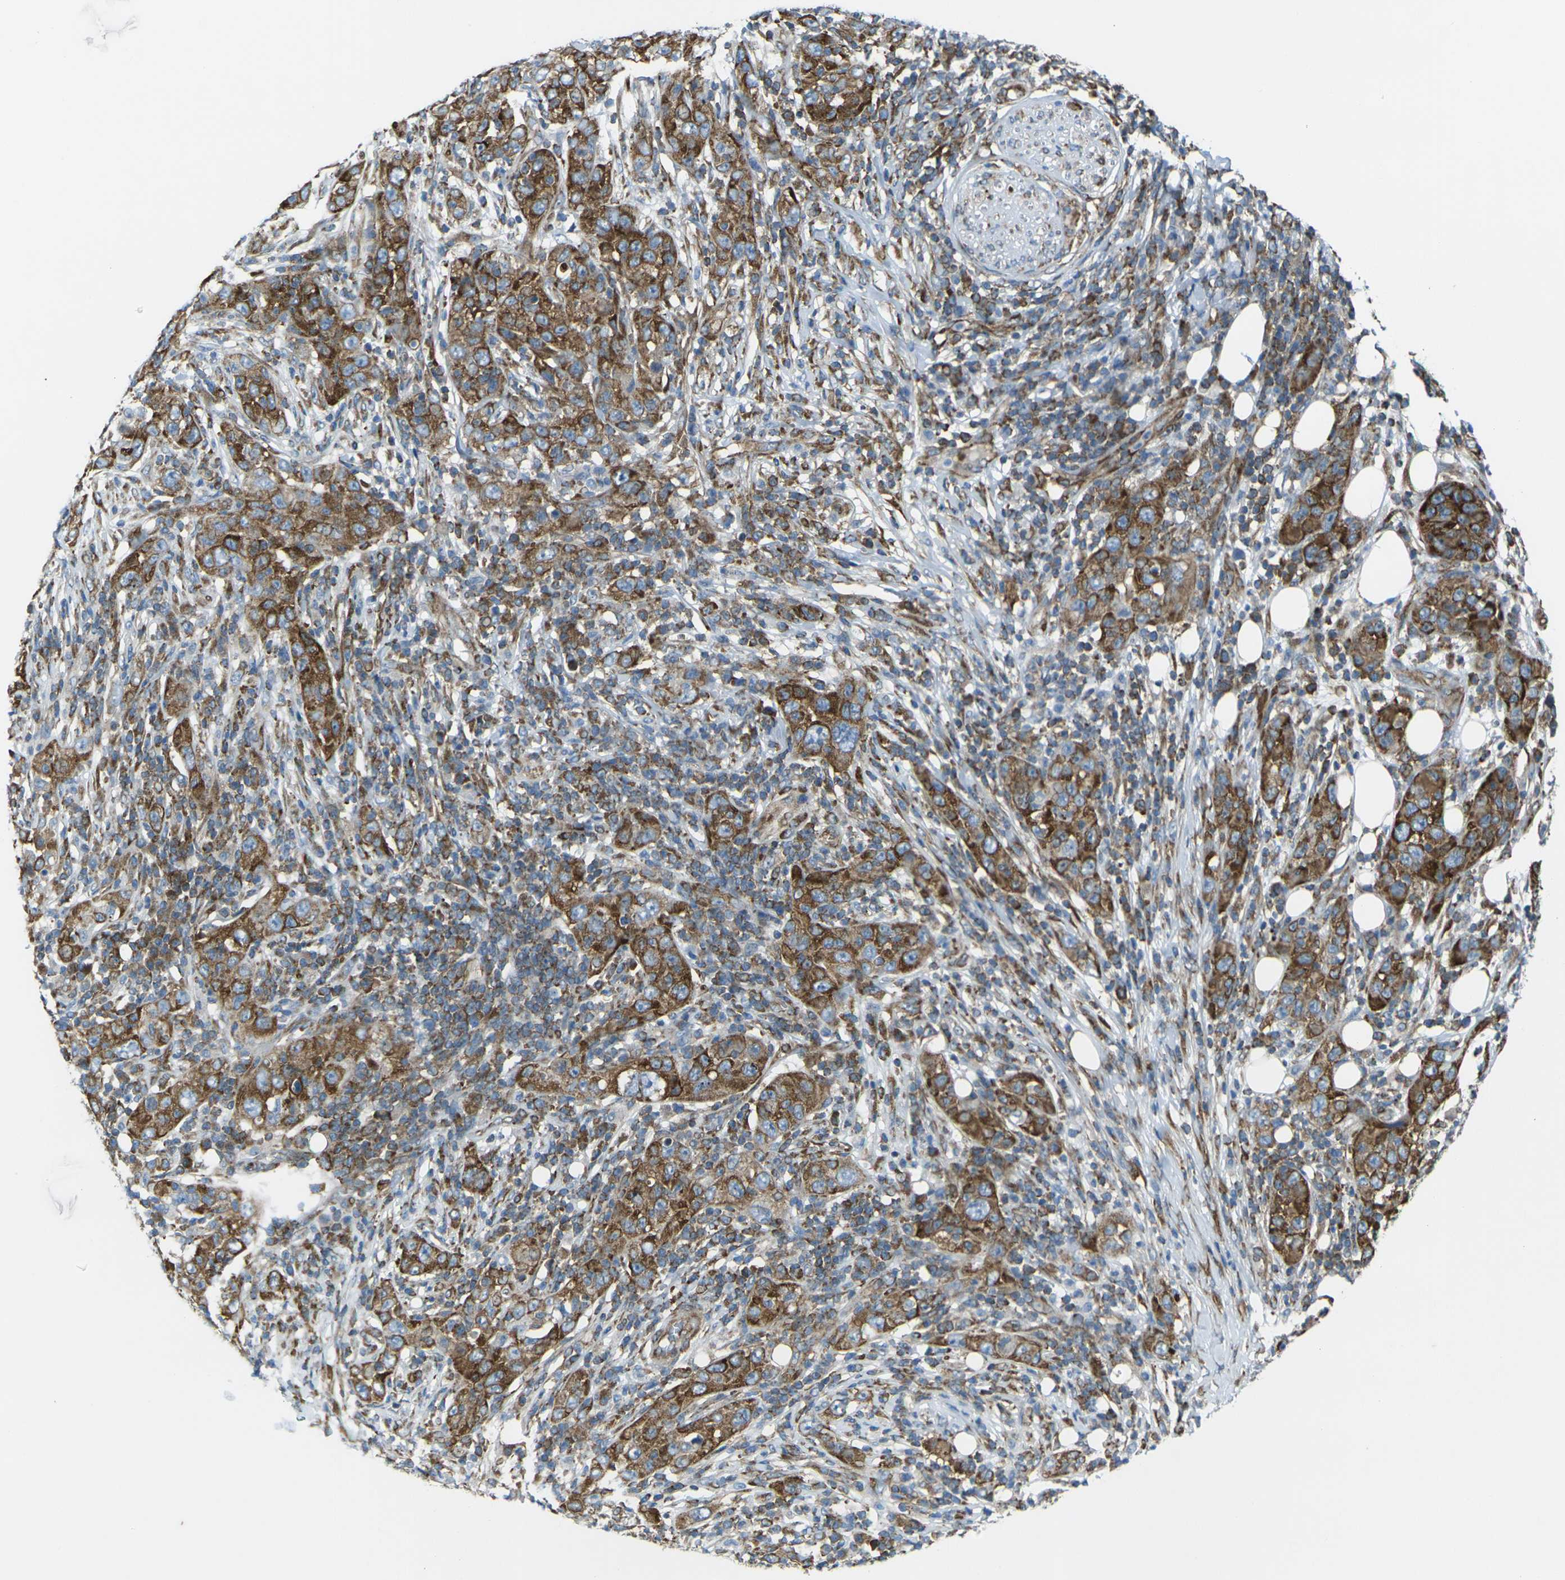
{"staining": {"intensity": "strong", "quantity": ">75%", "location": "cytoplasmic/membranous"}, "tissue": "skin cancer", "cell_type": "Tumor cells", "image_type": "cancer", "snomed": [{"axis": "morphology", "description": "Squamous cell carcinoma, NOS"}, {"axis": "topography", "description": "Skin"}], "caption": "This image reveals immunohistochemistry (IHC) staining of skin cancer, with high strong cytoplasmic/membranous staining in about >75% of tumor cells.", "gene": "CELSR2", "patient": {"sex": "female", "age": 88}}